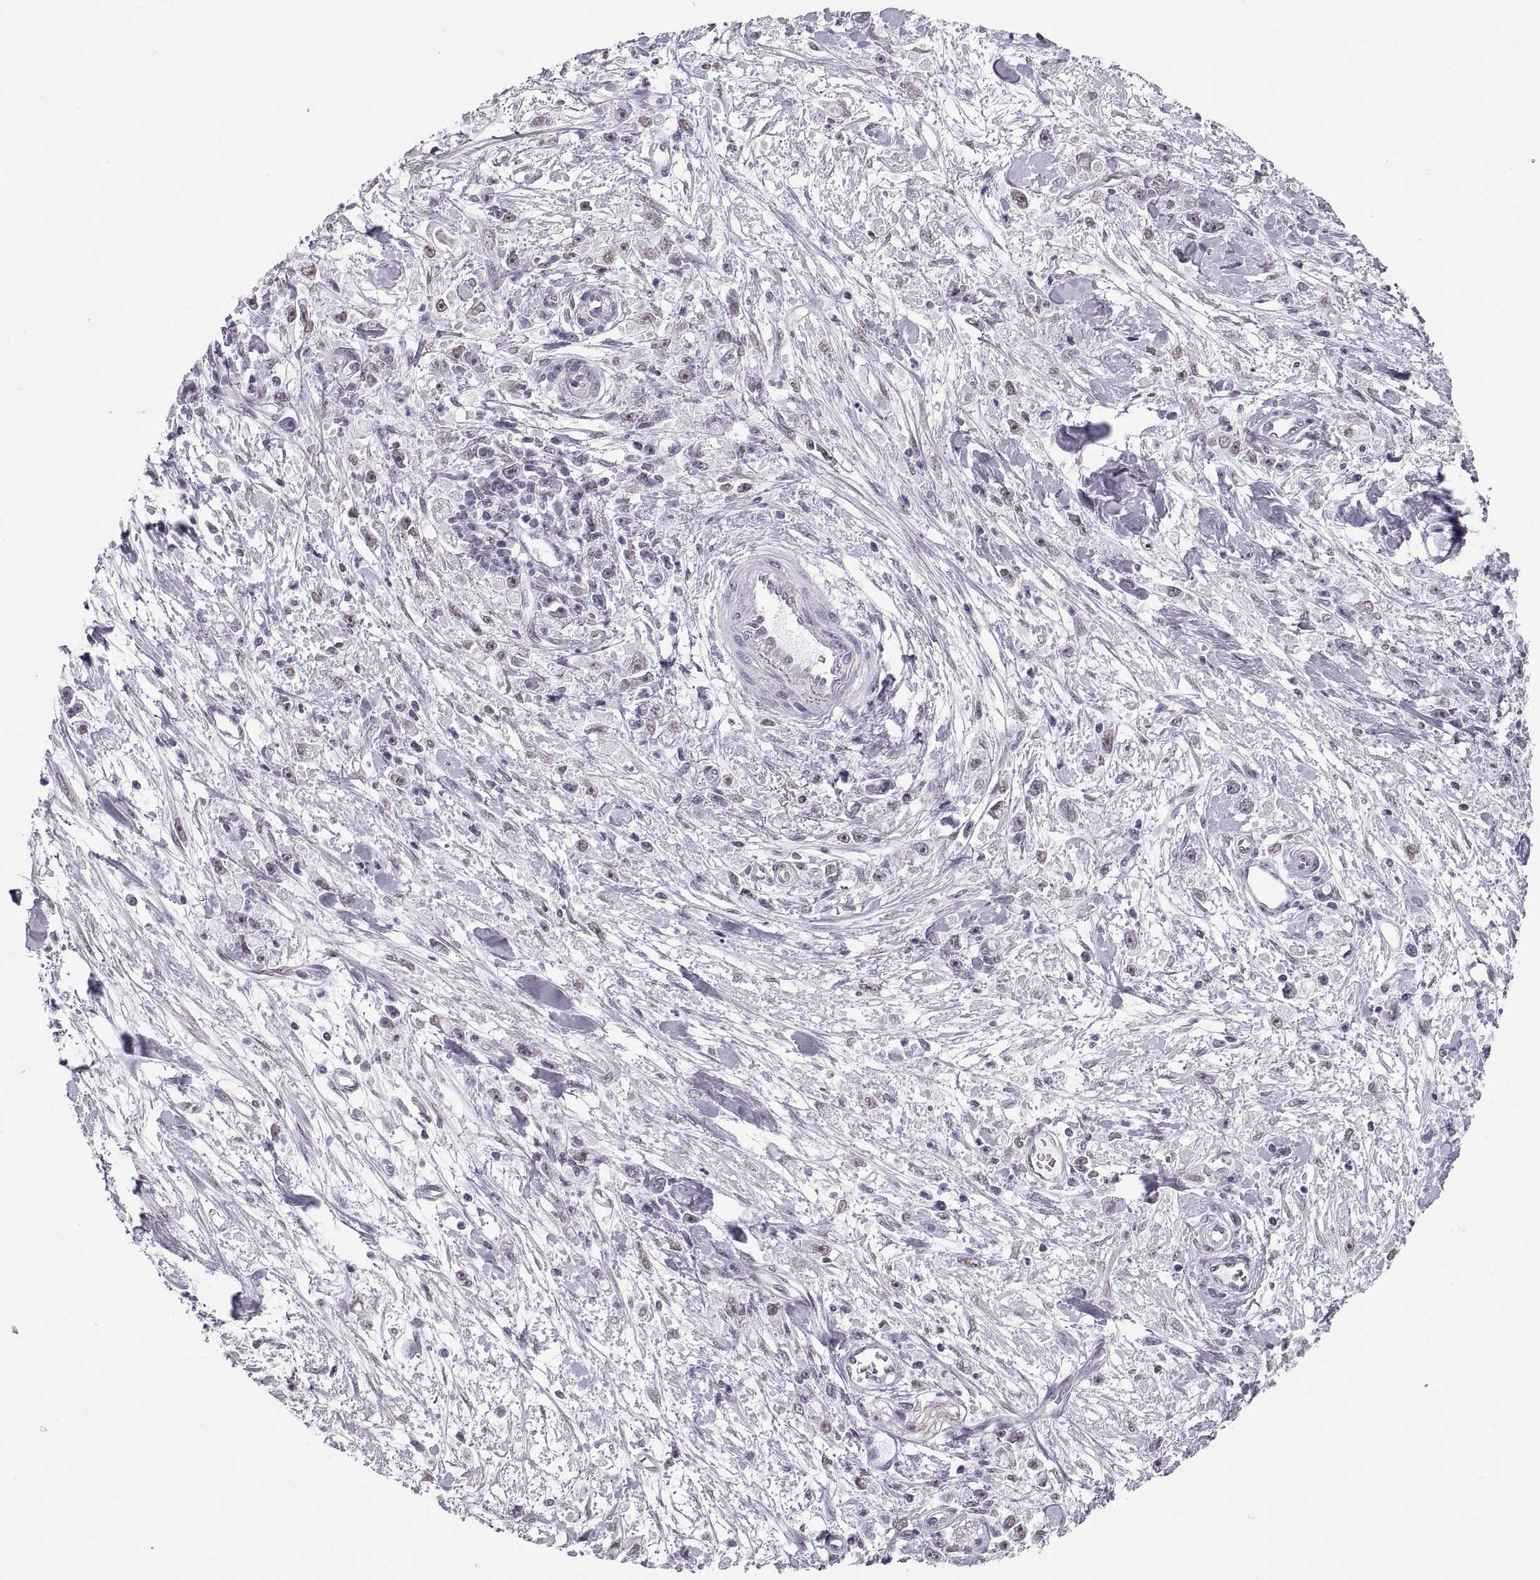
{"staining": {"intensity": "negative", "quantity": "none", "location": "none"}, "tissue": "stomach cancer", "cell_type": "Tumor cells", "image_type": "cancer", "snomed": [{"axis": "morphology", "description": "Adenocarcinoma, NOS"}, {"axis": "topography", "description": "Stomach"}], "caption": "Tumor cells are negative for brown protein staining in stomach adenocarcinoma.", "gene": "CARTPT", "patient": {"sex": "female", "age": 59}}